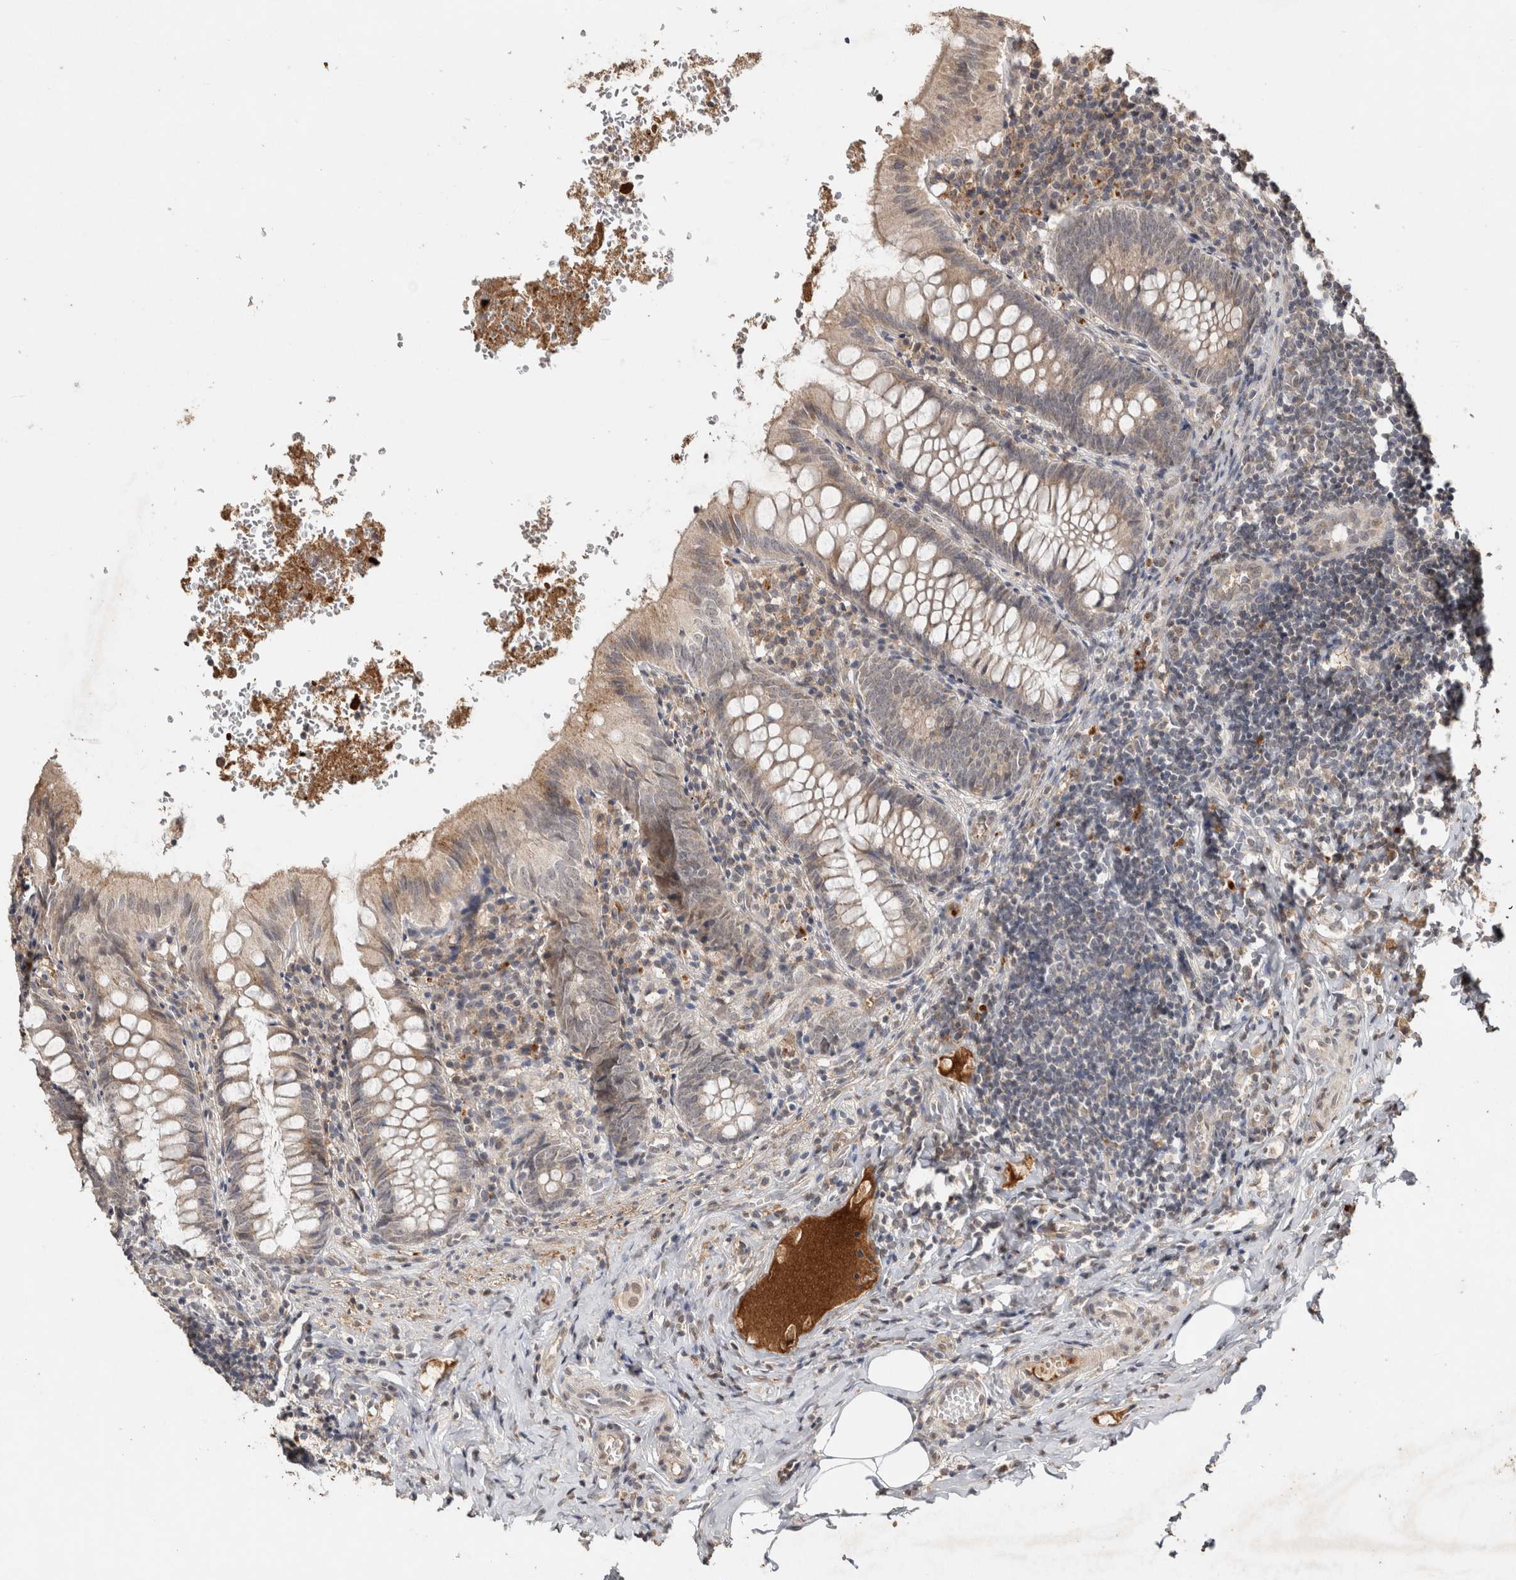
{"staining": {"intensity": "weak", "quantity": "25%-75%", "location": "cytoplasmic/membranous"}, "tissue": "appendix", "cell_type": "Glandular cells", "image_type": "normal", "snomed": [{"axis": "morphology", "description": "Normal tissue, NOS"}, {"axis": "topography", "description": "Appendix"}], "caption": "Protein analysis of unremarkable appendix shows weak cytoplasmic/membranous staining in approximately 25%-75% of glandular cells. Ihc stains the protein of interest in brown and the nuclei are stained blue.", "gene": "FAM3A", "patient": {"sex": "male", "age": 8}}